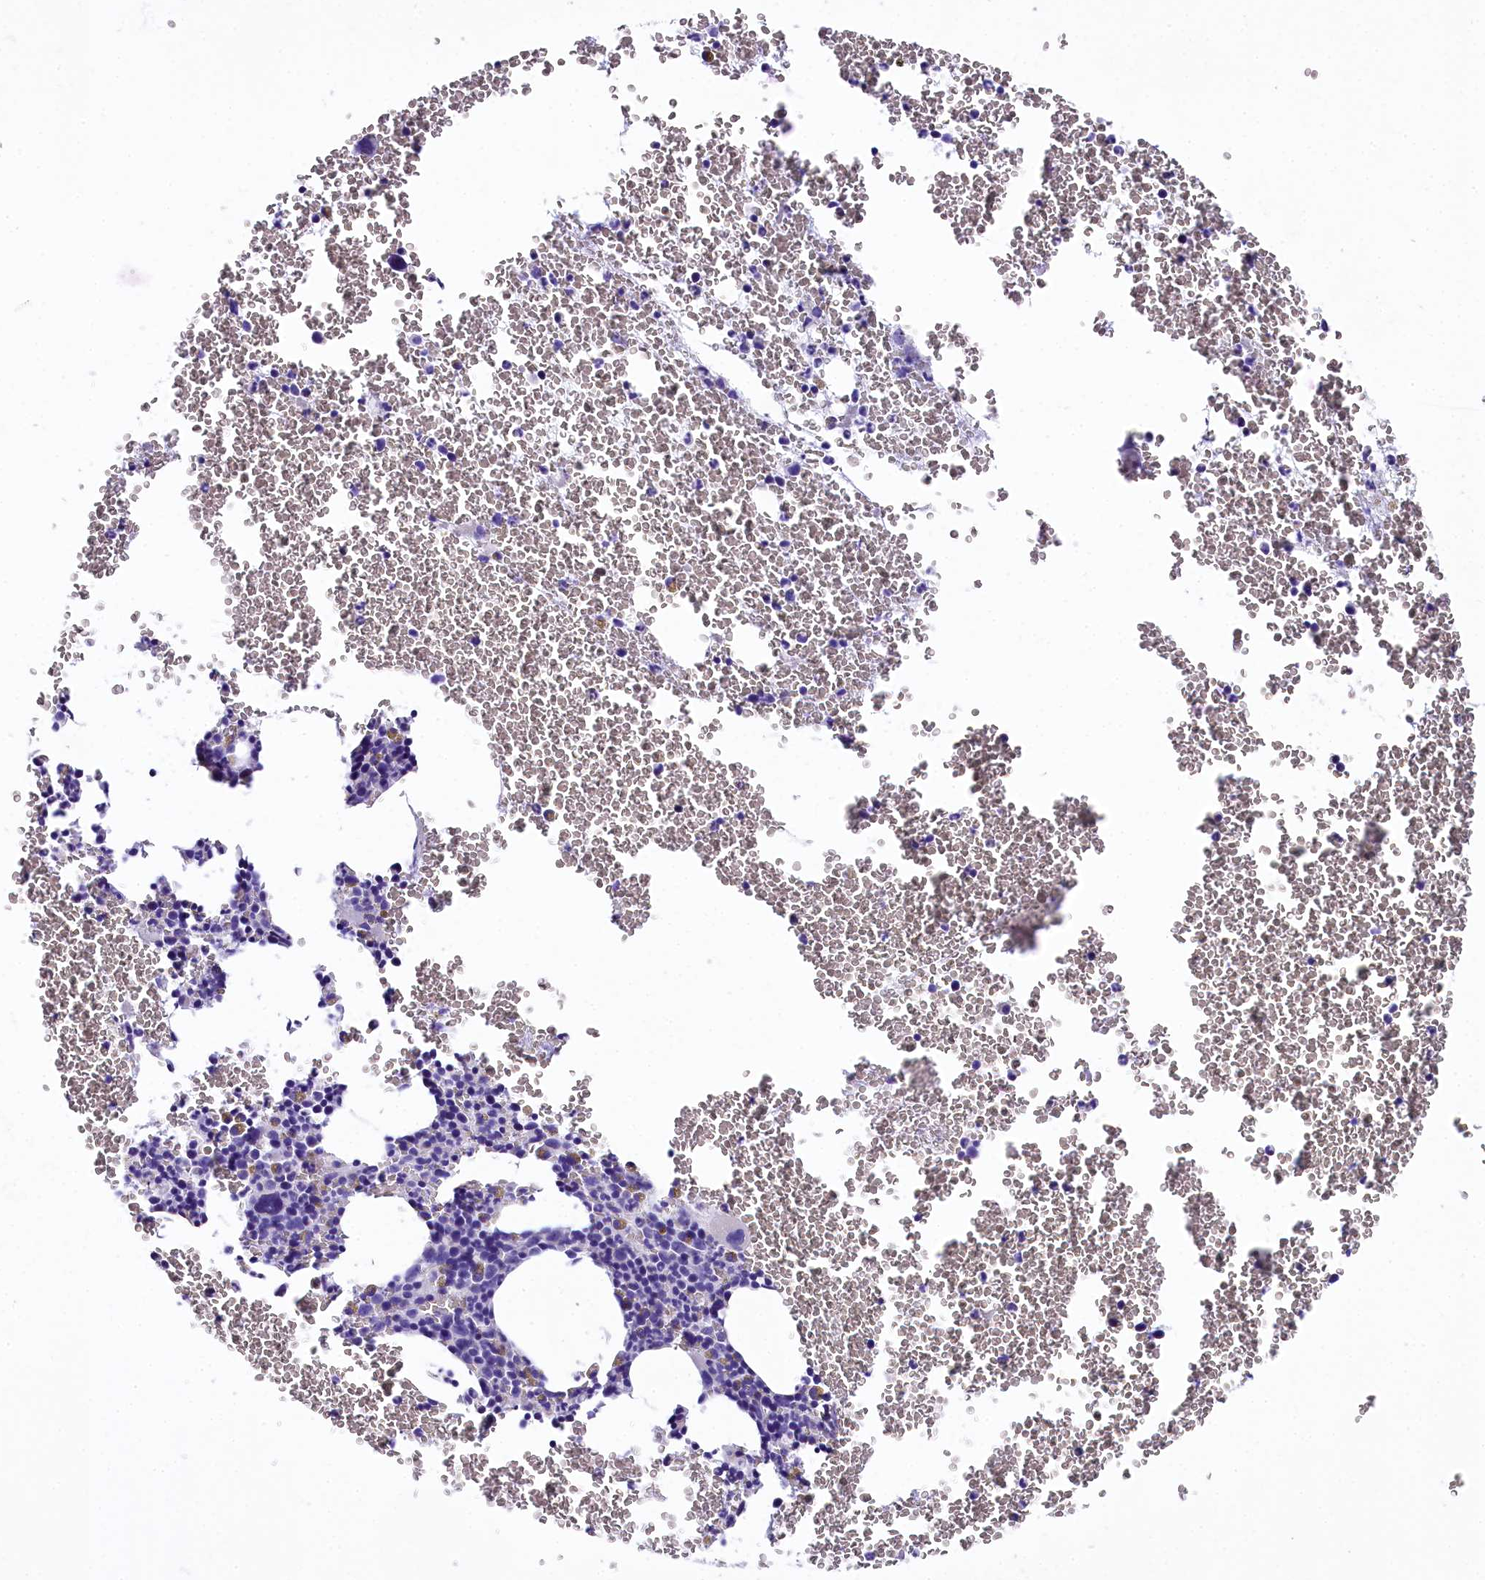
{"staining": {"intensity": "negative", "quantity": "none", "location": "none"}, "tissue": "bone marrow", "cell_type": "Hematopoietic cells", "image_type": "normal", "snomed": [{"axis": "morphology", "description": "Normal tissue, NOS"}, {"axis": "topography", "description": "Bone marrow"}], "caption": "High magnification brightfield microscopy of unremarkable bone marrow stained with DAB (3,3'-diaminobenzidine) (brown) and counterstained with hematoxylin (blue): hematopoietic cells show no significant positivity.", "gene": "SOD3", "patient": {"sex": "male", "age": 75}}